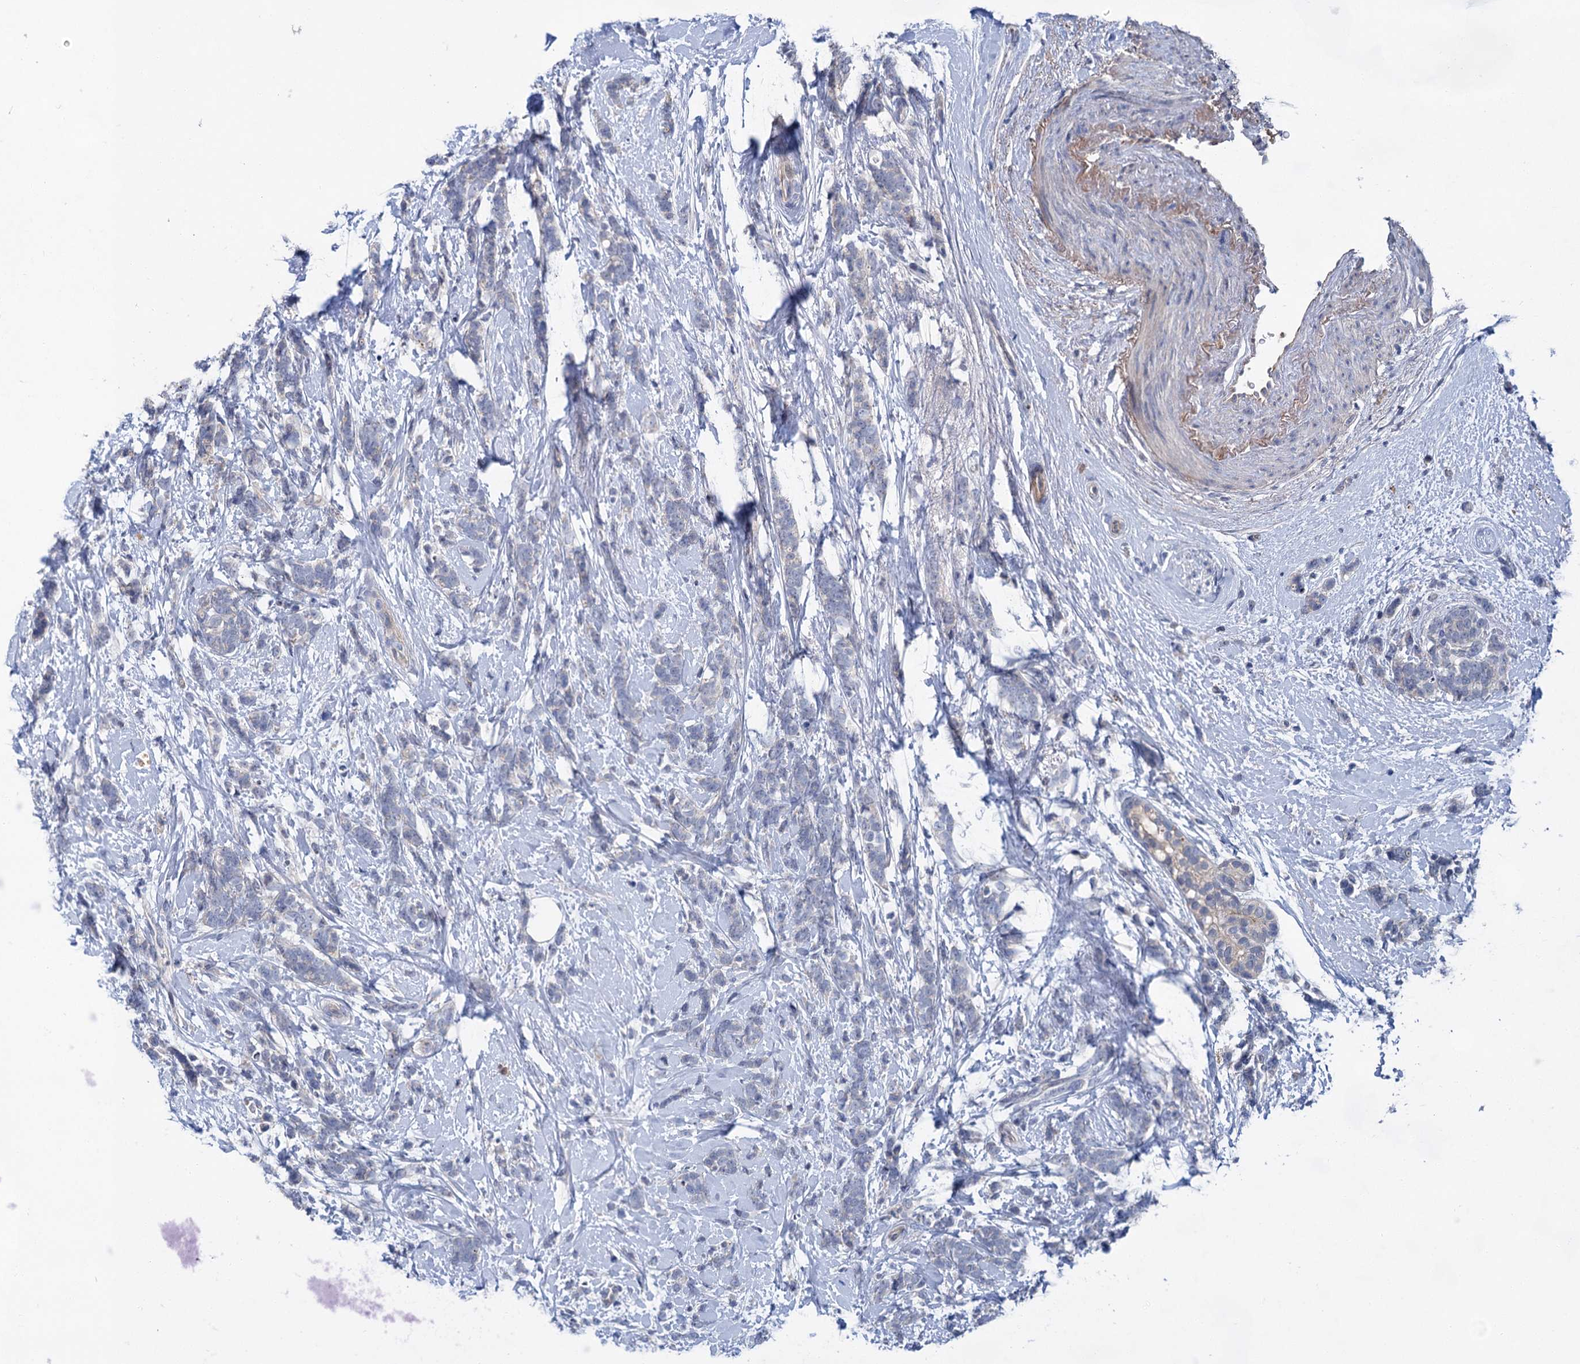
{"staining": {"intensity": "negative", "quantity": "none", "location": "none"}, "tissue": "breast cancer", "cell_type": "Tumor cells", "image_type": "cancer", "snomed": [{"axis": "morphology", "description": "Lobular carcinoma"}, {"axis": "topography", "description": "Breast"}], "caption": "There is no significant positivity in tumor cells of breast cancer. (Brightfield microscopy of DAB immunohistochemistry at high magnification).", "gene": "MORN3", "patient": {"sex": "female", "age": 58}}